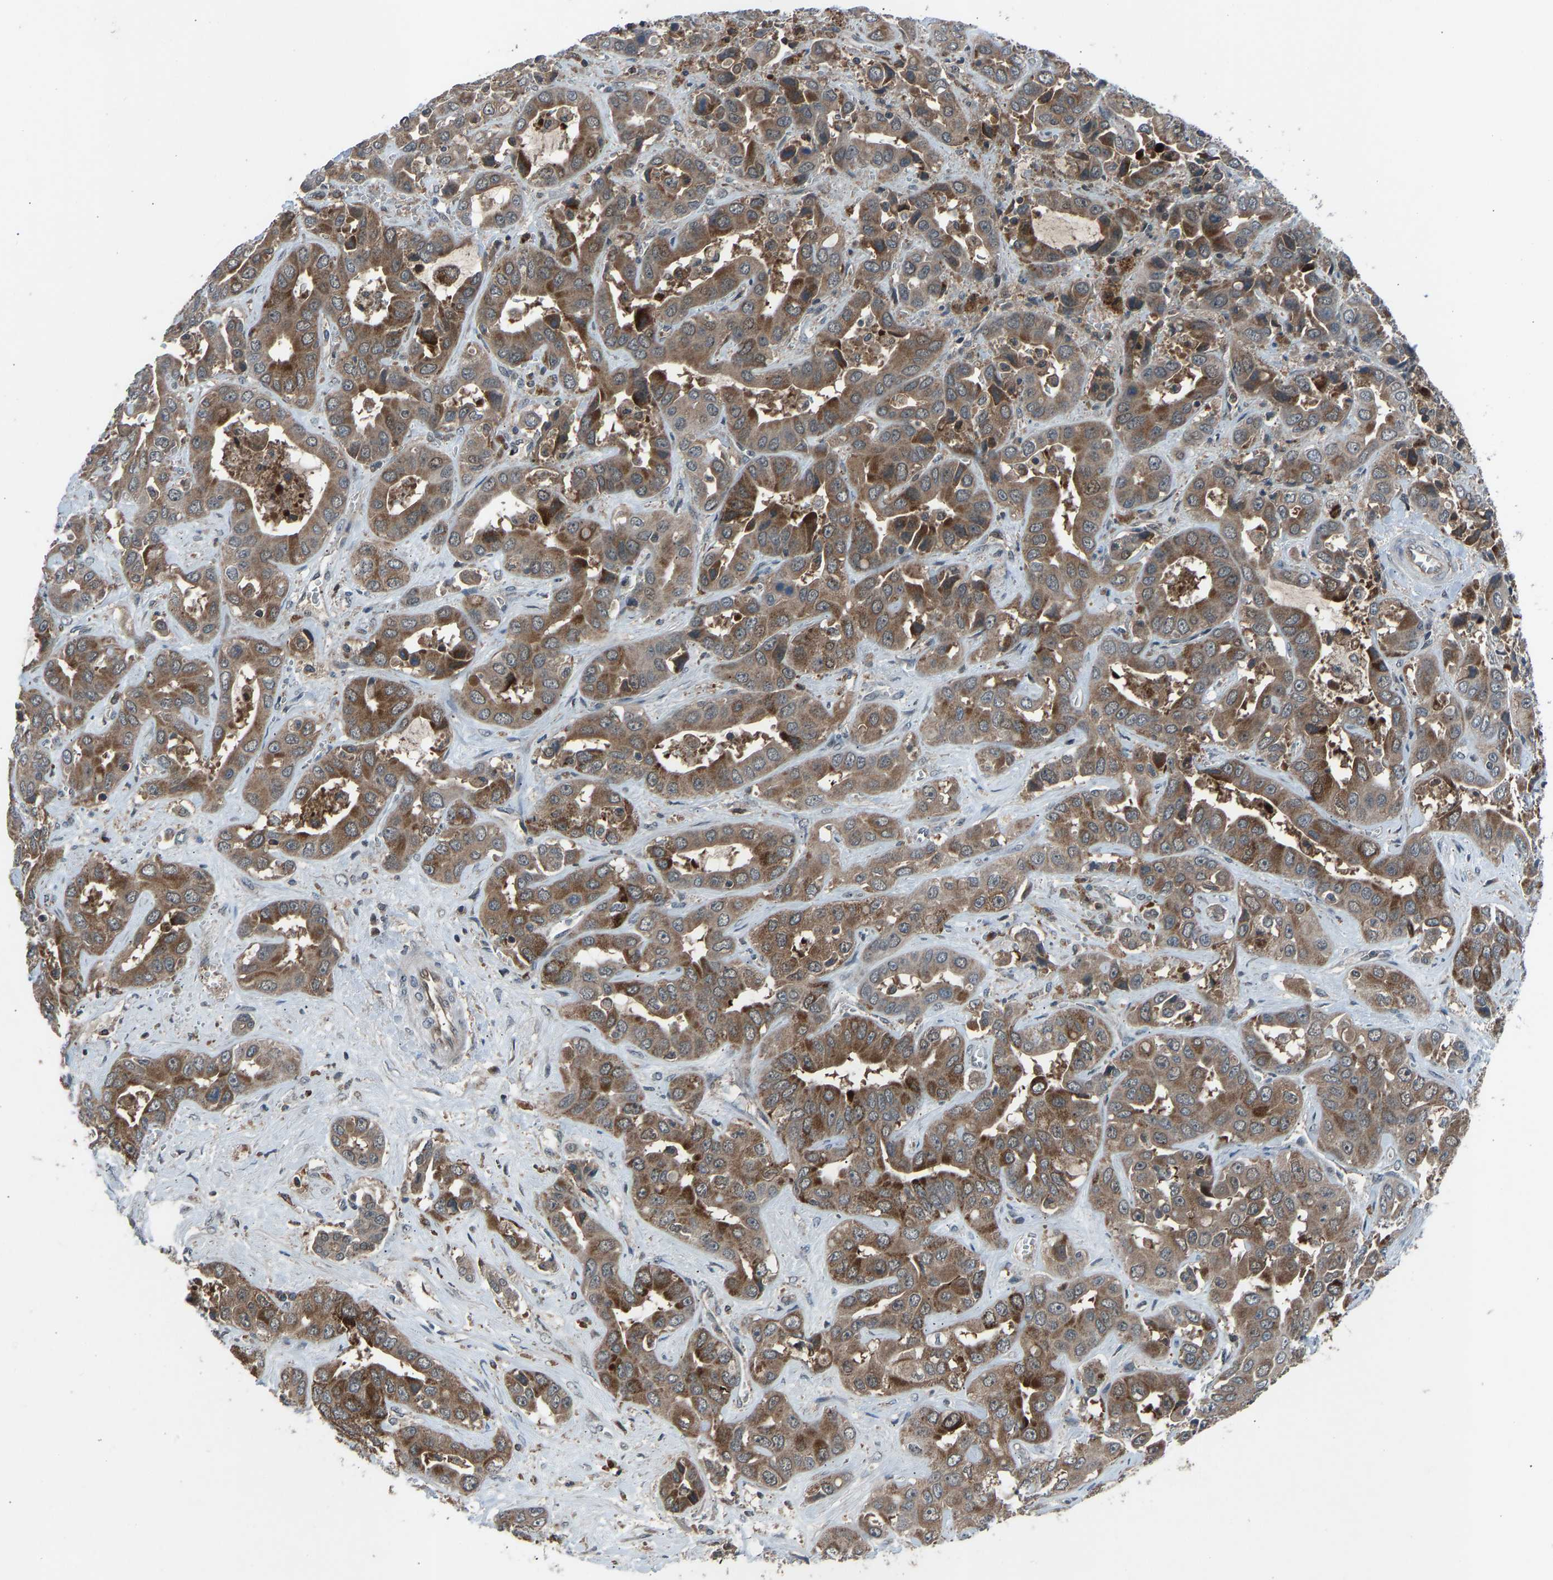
{"staining": {"intensity": "moderate", "quantity": ">75%", "location": "cytoplasmic/membranous"}, "tissue": "liver cancer", "cell_type": "Tumor cells", "image_type": "cancer", "snomed": [{"axis": "morphology", "description": "Cholangiocarcinoma"}, {"axis": "topography", "description": "Liver"}], "caption": "Liver cancer stained for a protein displays moderate cytoplasmic/membranous positivity in tumor cells.", "gene": "SLC43A1", "patient": {"sex": "female", "age": 52}}